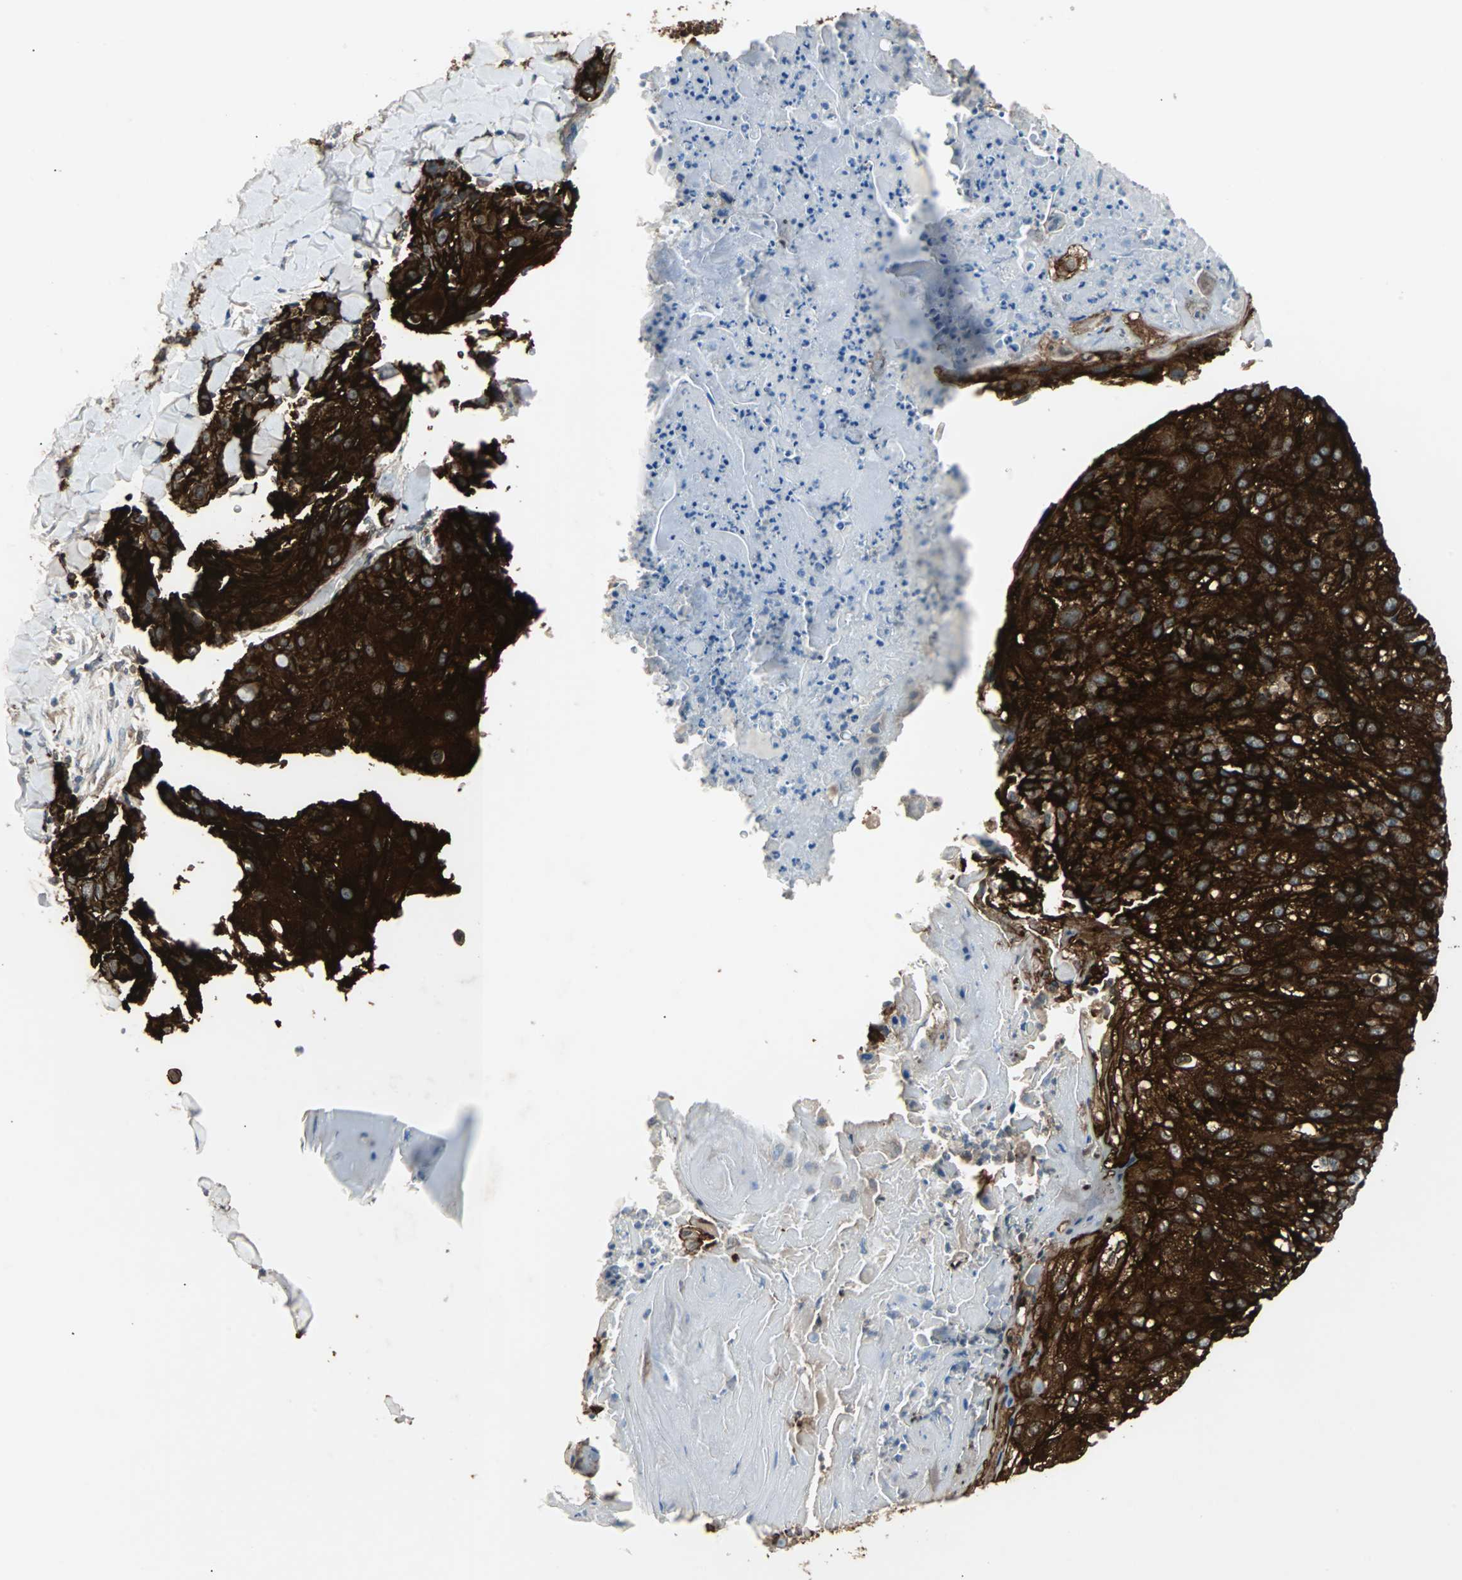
{"staining": {"intensity": "strong", "quantity": ">75%", "location": "cytoplasmic/membranous"}, "tissue": "skin cancer", "cell_type": "Tumor cells", "image_type": "cancer", "snomed": [{"axis": "morphology", "description": "Normal tissue, NOS"}, {"axis": "morphology", "description": "Squamous cell carcinoma, NOS"}, {"axis": "topography", "description": "Skin"}], "caption": "Tumor cells exhibit high levels of strong cytoplasmic/membranous positivity in about >75% of cells in skin cancer.", "gene": "CMC2", "patient": {"sex": "female", "age": 83}}